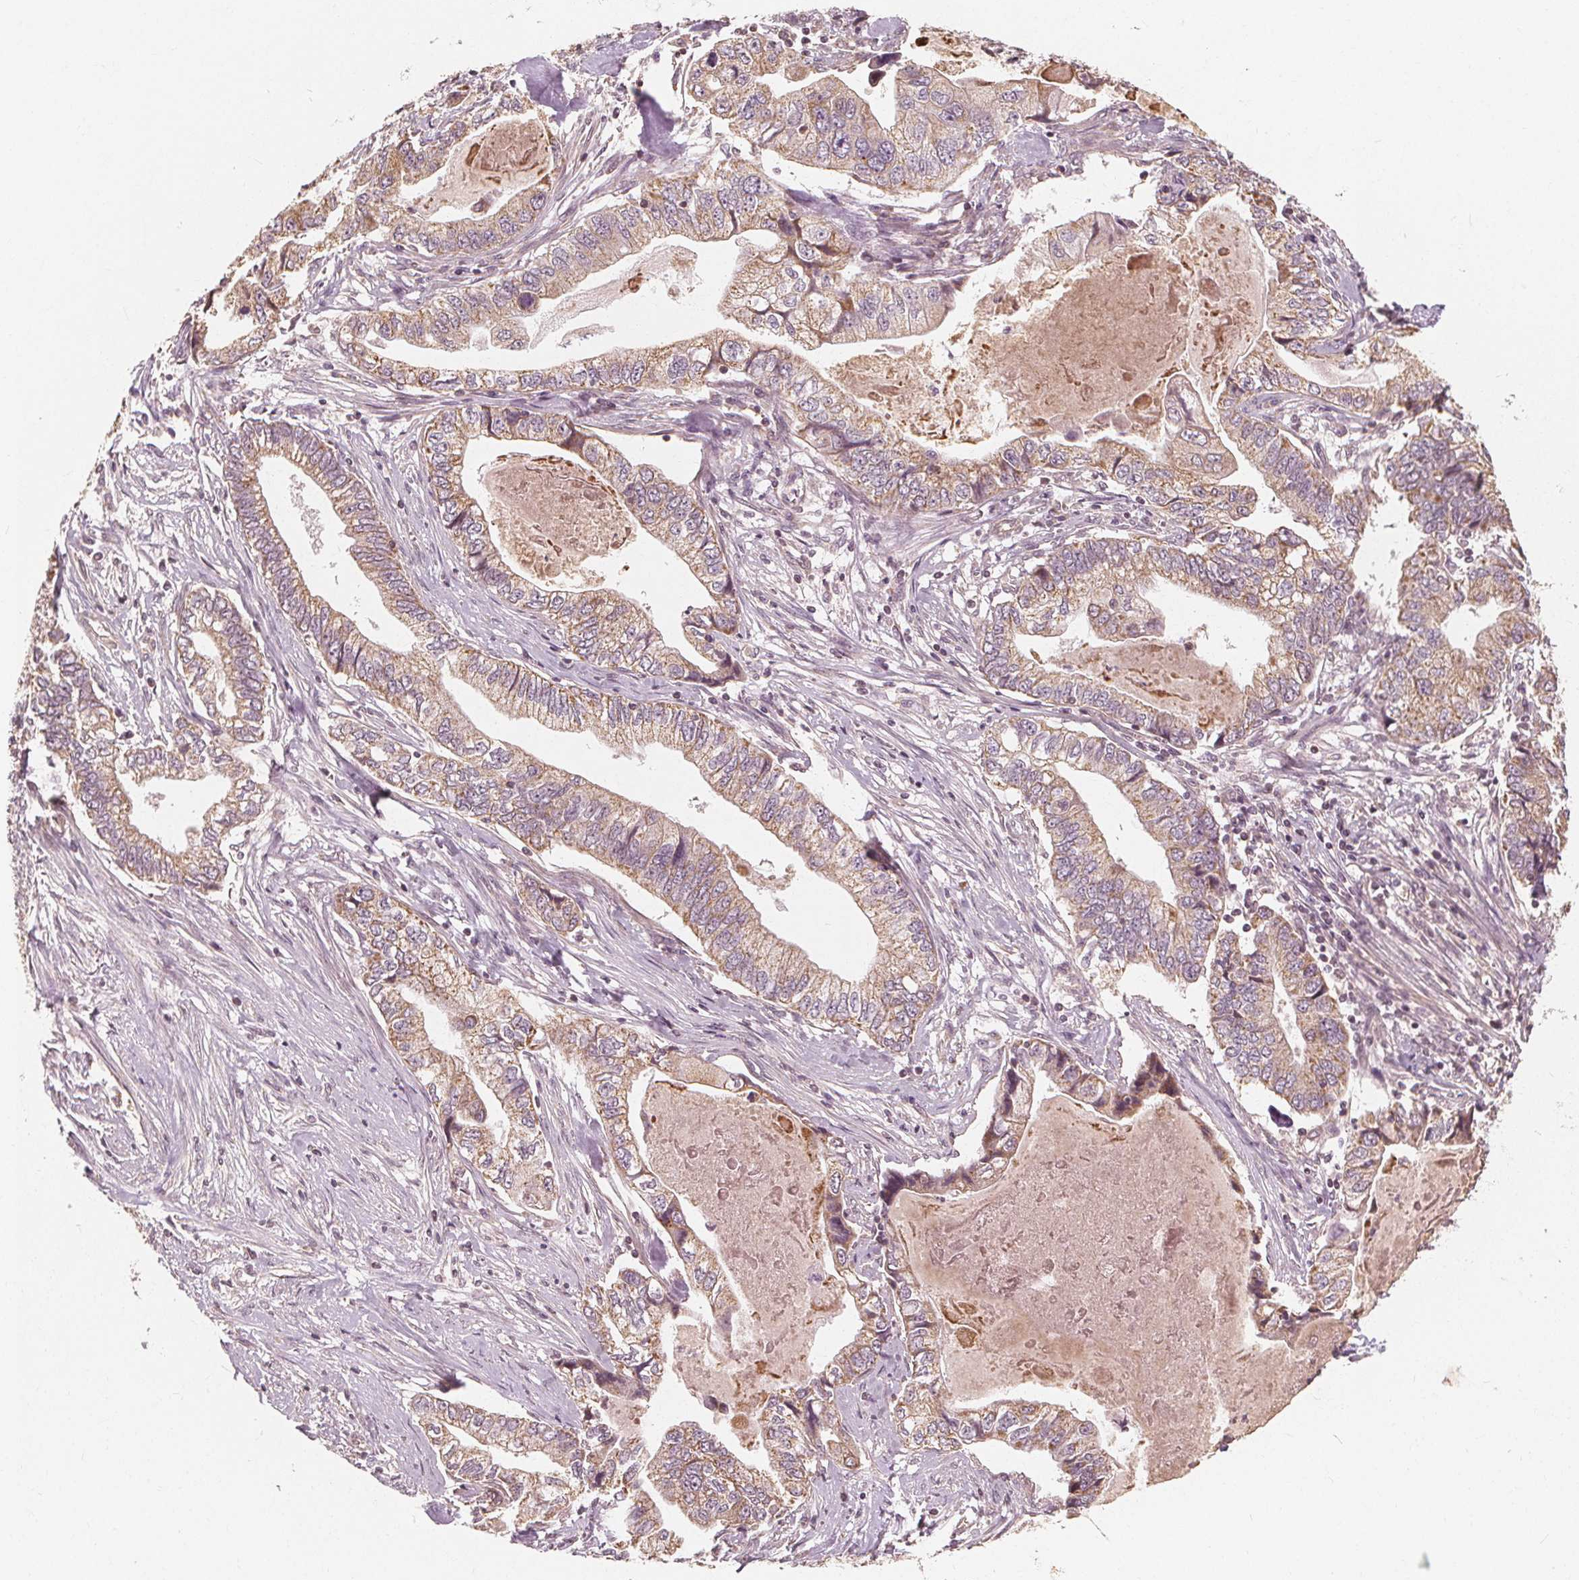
{"staining": {"intensity": "weak", "quantity": ">75%", "location": "cytoplasmic/membranous"}, "tissue": "stomach cancer", "cell_type": "Tumor cells", "image_type": "cancer", "snomed": [{"axis": "morphology", "description": "Adenocarcinoma, NOS"}, {"axis": "topography", "description": "Pancreas"}, {"axis": "topography", "description": "Stomach, upper"}], "caption": "About >75% of tumor cells in human stomach cancer display weak cytoplasmic/membranous protein positivity as visualized by brown immunohistochemical staining.", "gene": "PEX26", "patient": {"sex": "male", "age": 77}}